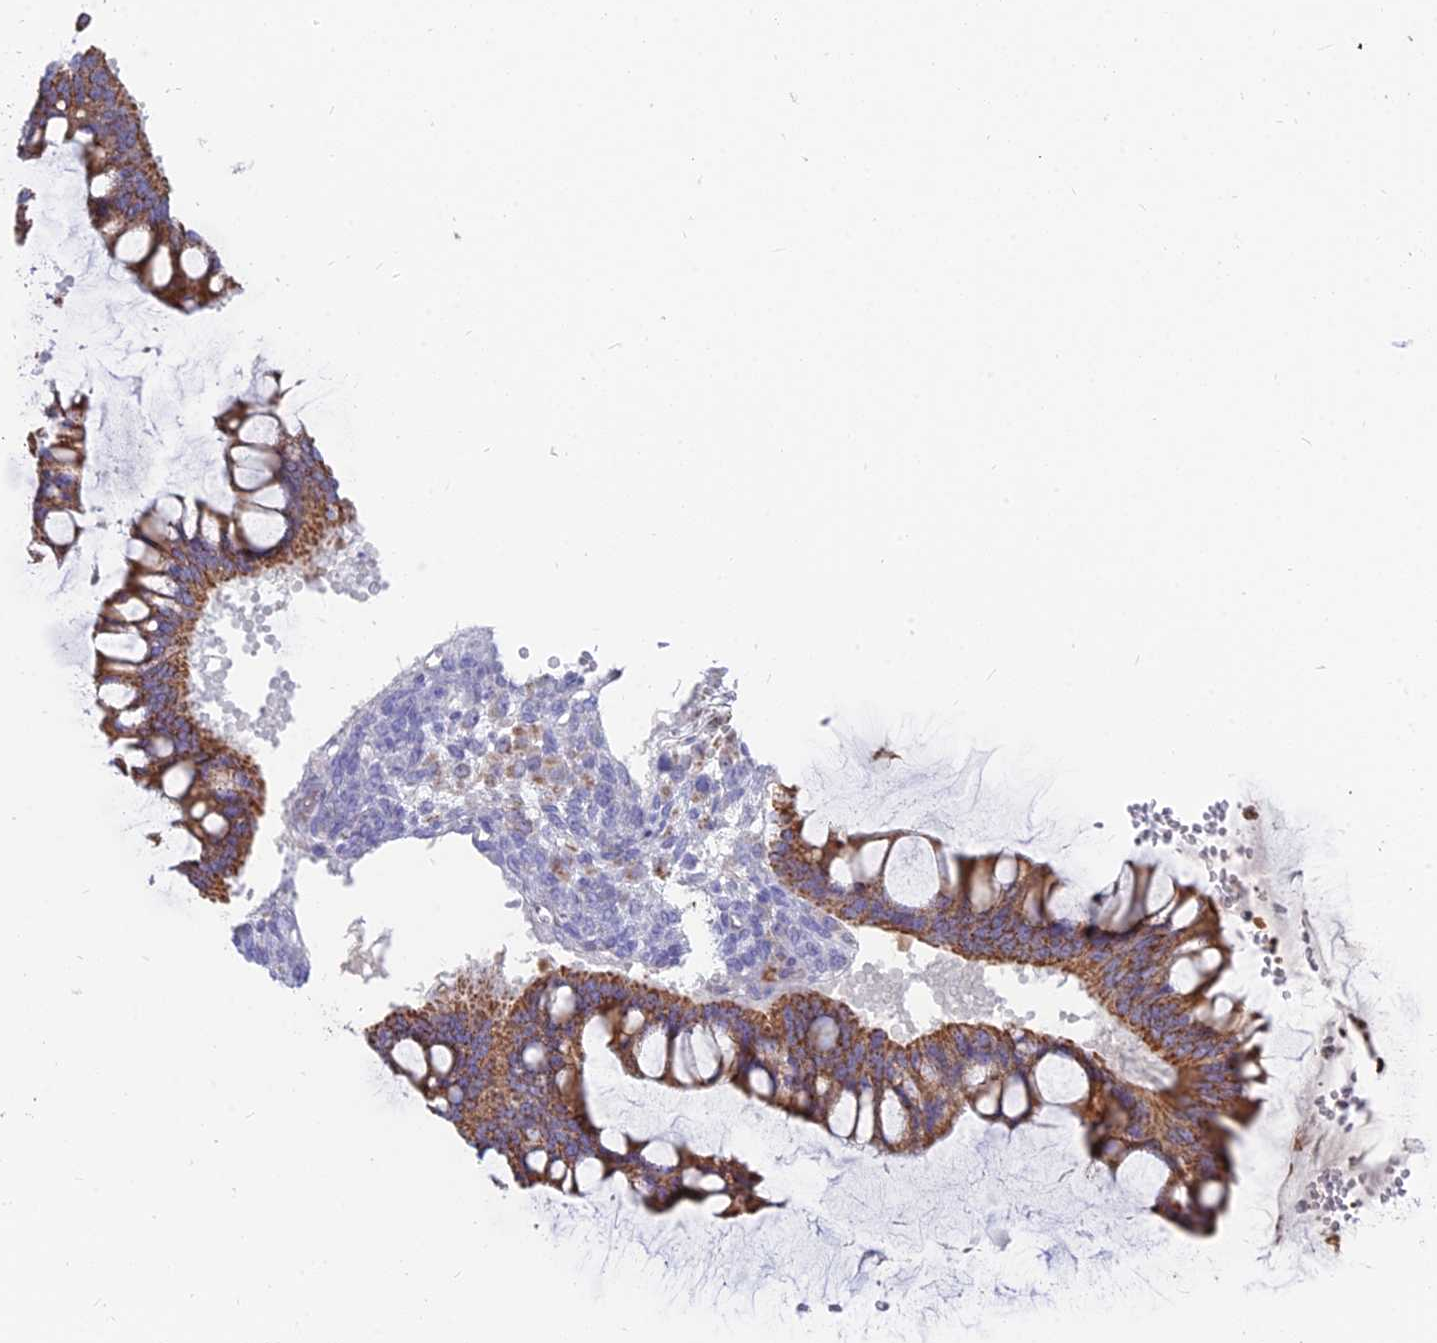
{"staining": {"intensity": "strong", "quantity": ">75%", "location": "cytoplasmic/membranous"}, "tissue": "ovarian cancer", "cell_type": "Tumor cells", "image_type": "cancer", "snomed": [{"axis": "morphology", "description": "Cystadenocarcinoma, mucinous, NOS"}, {"axis": "topography", "description": "Ovary"}], "caption": "Ovarian mucinous cystadenocarcinoma stained with a brown dye shows strong cytoplasmic/membranous positive expression in approximately >75% of tumor cells.", "gene": "TIGD6", "patient": {"sex": "female", "age": 73}}